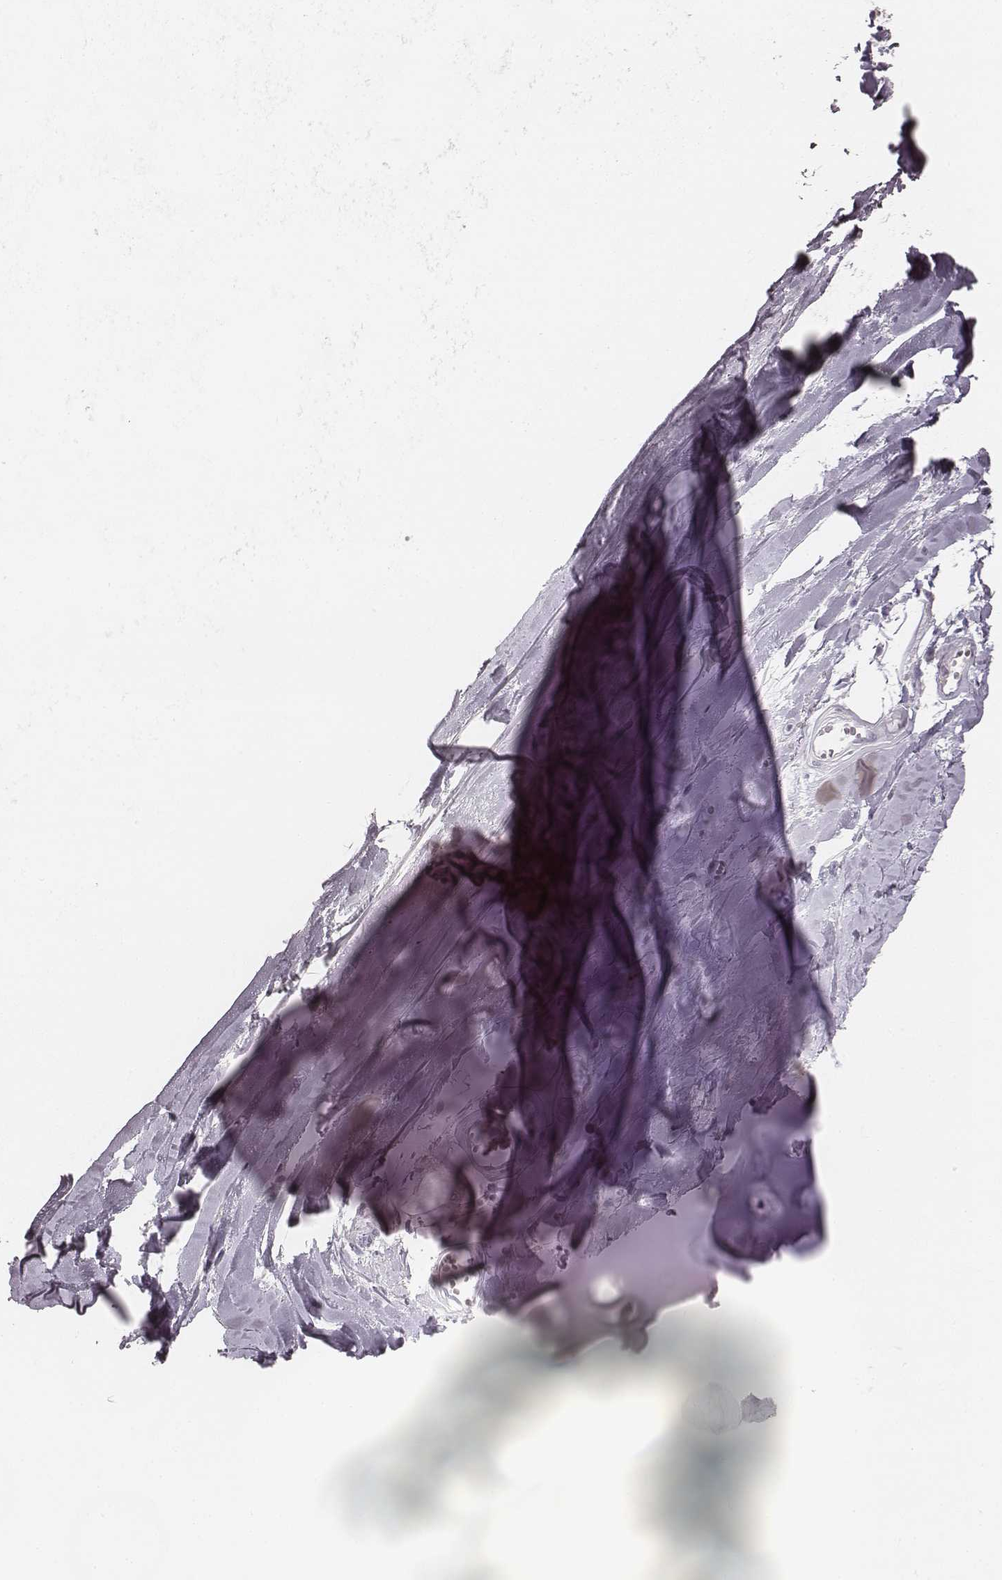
{"staining": {"intensity": "negative", "quantity": "none", "location": "none"}, "tissue": "adipose tissue", "cell_type": "Adipocytes", "image_type": "normal", "snomed": [{"axis": "morphology", "description": "Normal tissue, NOS"}, {"axis": "morphology", "description": "Squamous cell carcinoma, NOS"}, {"axis": "topography", "description": "Cartilage tissue"}, {"axis": "topography", "description": "Bronchus"}, {"axis": "topography", "description": "Lung"}], "caption": "Adipocytes show no significant protein staining in unremarkable adipose tissue. (DAB (3,3'-diaminobenzidine) immunohistochemistry with hematoxylin counter stain).", "gene": "ENSG00000285837", "patient": {"sex": "male", "age": 66}}